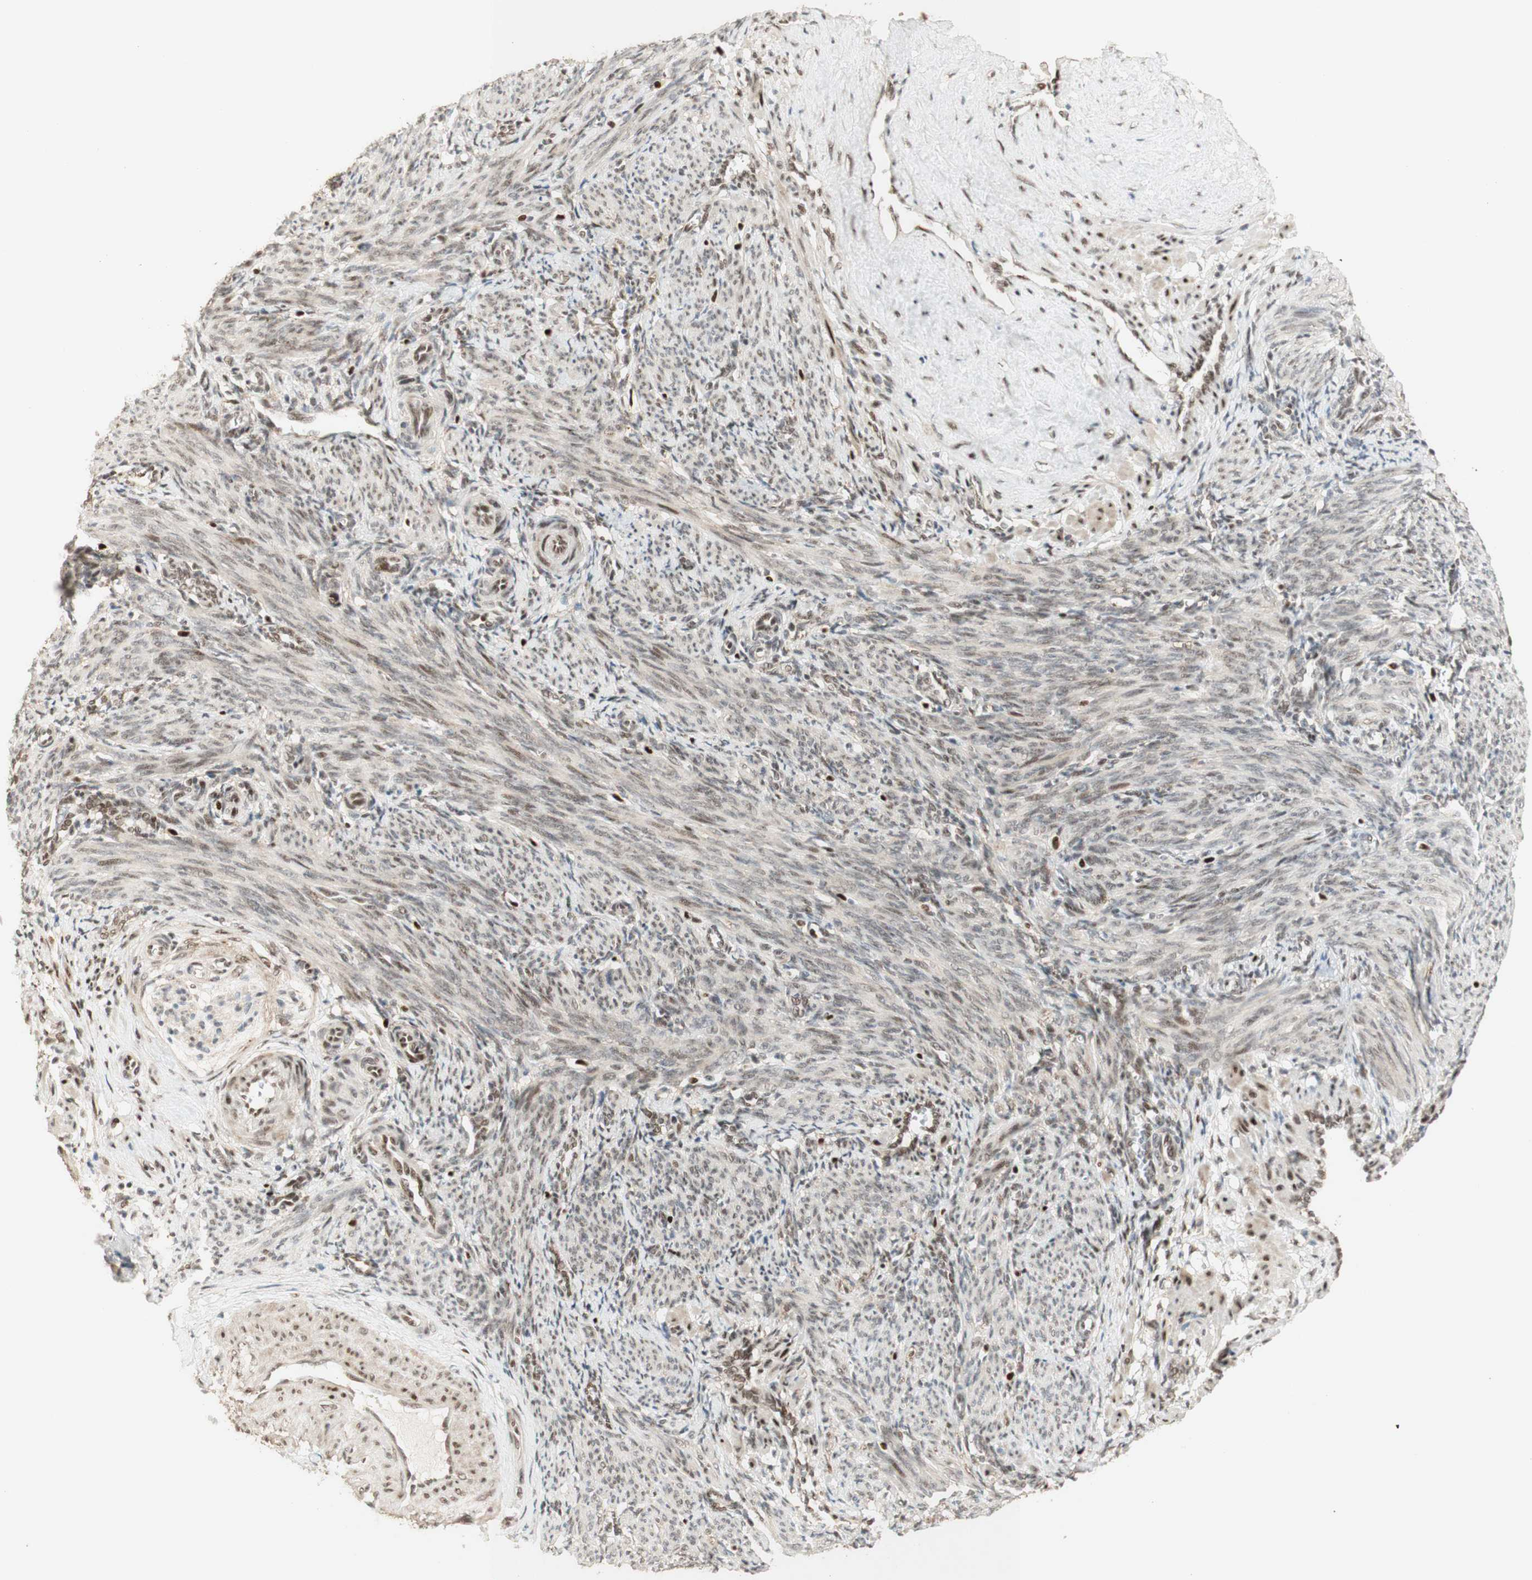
{"staining": {"intensity": "moderate", "quantity": "25%-75%", "location": "cytoplasmic/membranous,nuclear"}, "tissue": "smooth muscle", "cell_type": "Smooth muscle cells", "image_type": "normal", "snomed": [{"axis": "morphology", "description": "Normal tissue, NOS"}, {"axis": "topography", "description": "Endometrium"}], "caption": "Immunohistochemistry of normal smooth muscle demonstrates medium levels of moderate cytoplasmic/membranous,nuclear expression in about 25%-75% of smooth muscle cells. The staining was performed using DAB, with brown indicating positive protein expression. Nuclei are stained blue with hematoxylin.", "gene": "FOXP1", "patient": {"sex": "female", "age": 33}}